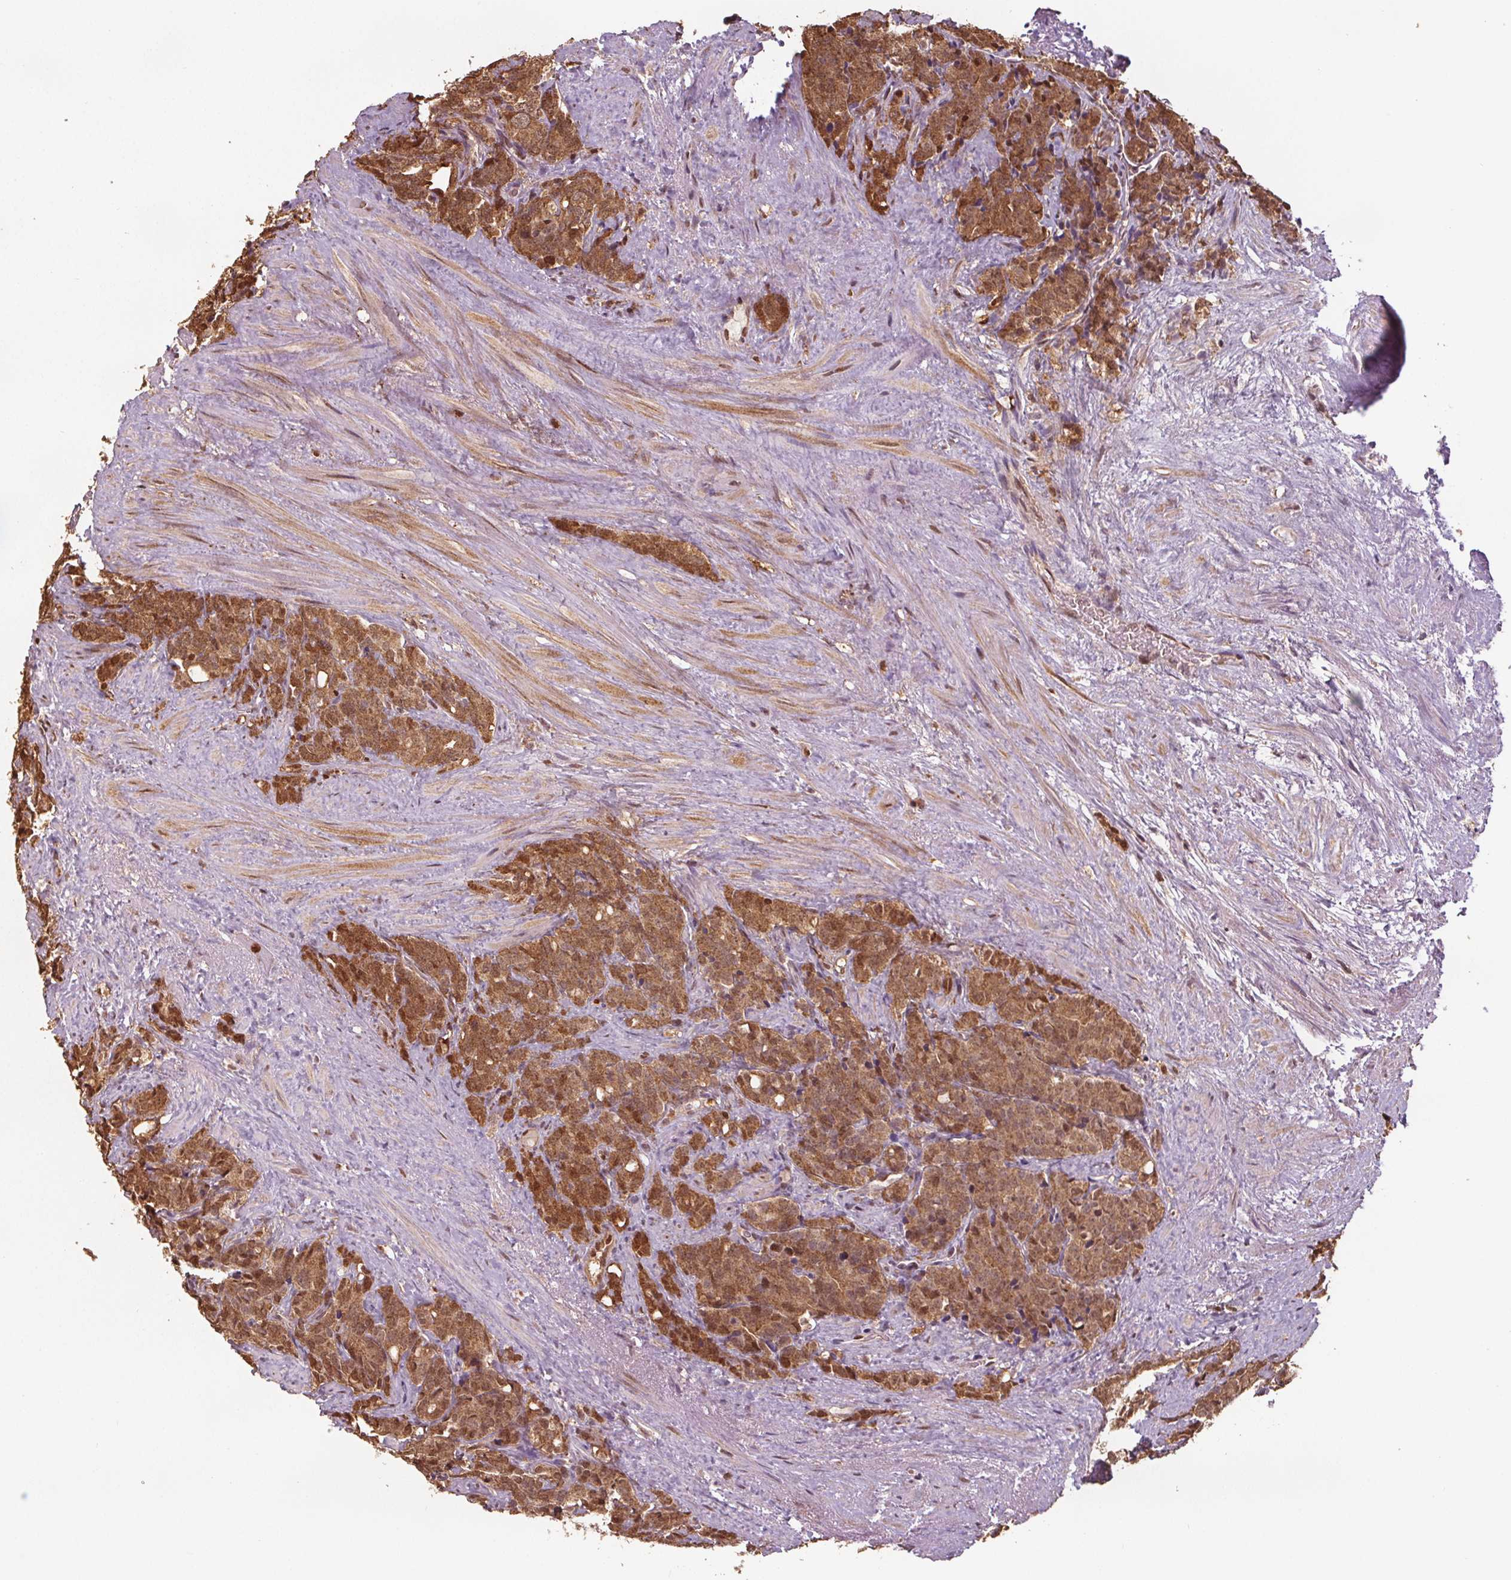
{"staining": {"intensity": "moderate", "quantity": ">75%", "location": "cytoplasmic/membranous,nuclear"}, "tissue": "prostate cancer", "cell_type": "Tumor cells", "image_type": "cancer", "snomed": [{"axis": "morphology", "description": "Adenocarcinoma, High grade"}, {"axis": "topography", "description": "Prostate"}], "caption": "Immunohistochemistry histopathology image of neoplastic tissue: human prostate cancer (high-grade adenocarcinoma) stained using immunohistochemistry exhibits medium levels of moderate protein expression localized specifically in the cytoplasmic/membranous and nuclear of tumor cells, appearing as a cytoplasmic/membranous and nuclear brown color.", "gene": "ENO1", "patient": {"sex": "male", "age": 84}}